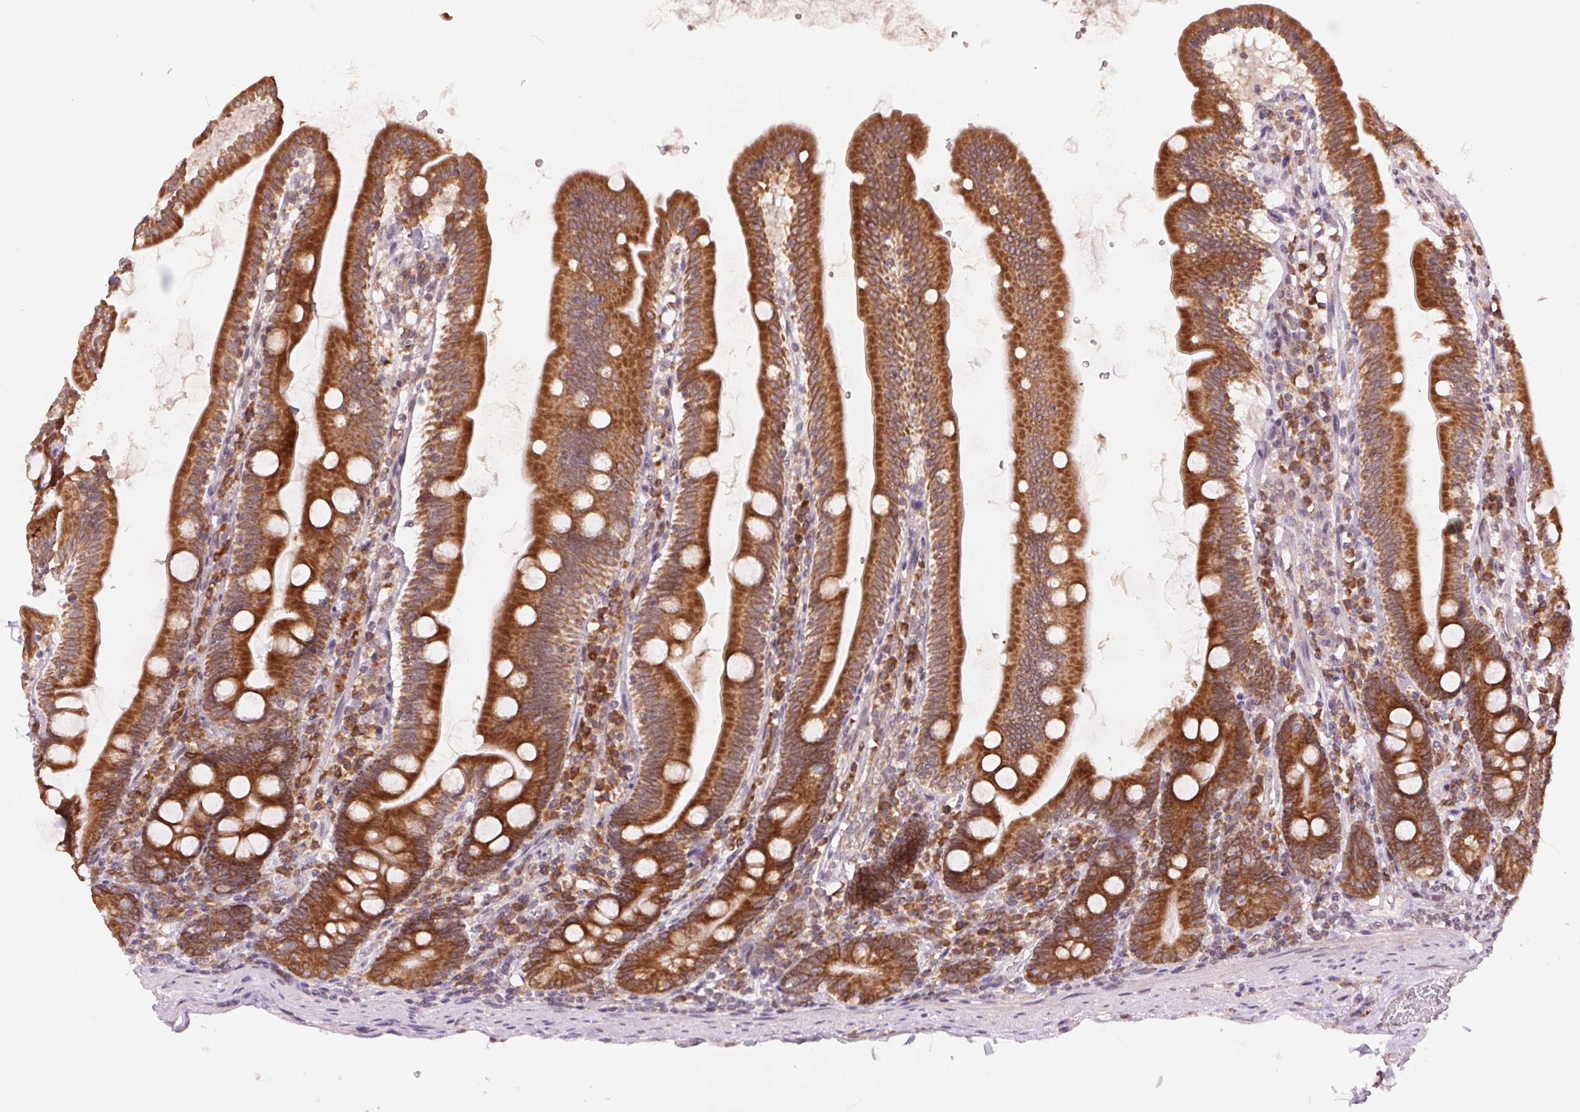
{"staining": {"intensity": "strong", "quantity": ">75%", "location": "cytoplasmic/membranous"}, "tissue": "duodenum", "cell_type": "Glandular cells", "image_type": "normal", "snomed": [{"axis": "morphology", "description": "Normal tissue, NOS"}, {"axis": "topography", "description": "Duodenum"}], "caption": "Glandular cells reveal high levels of strong cytoplasmic/membranous staining in approximately >75% of cells in normal duodenum. (brown staining indicates protein expression, while blue staining denotes nuclei).", "gene": "TECR", "patient": {"sex": "female", "age": 67}}